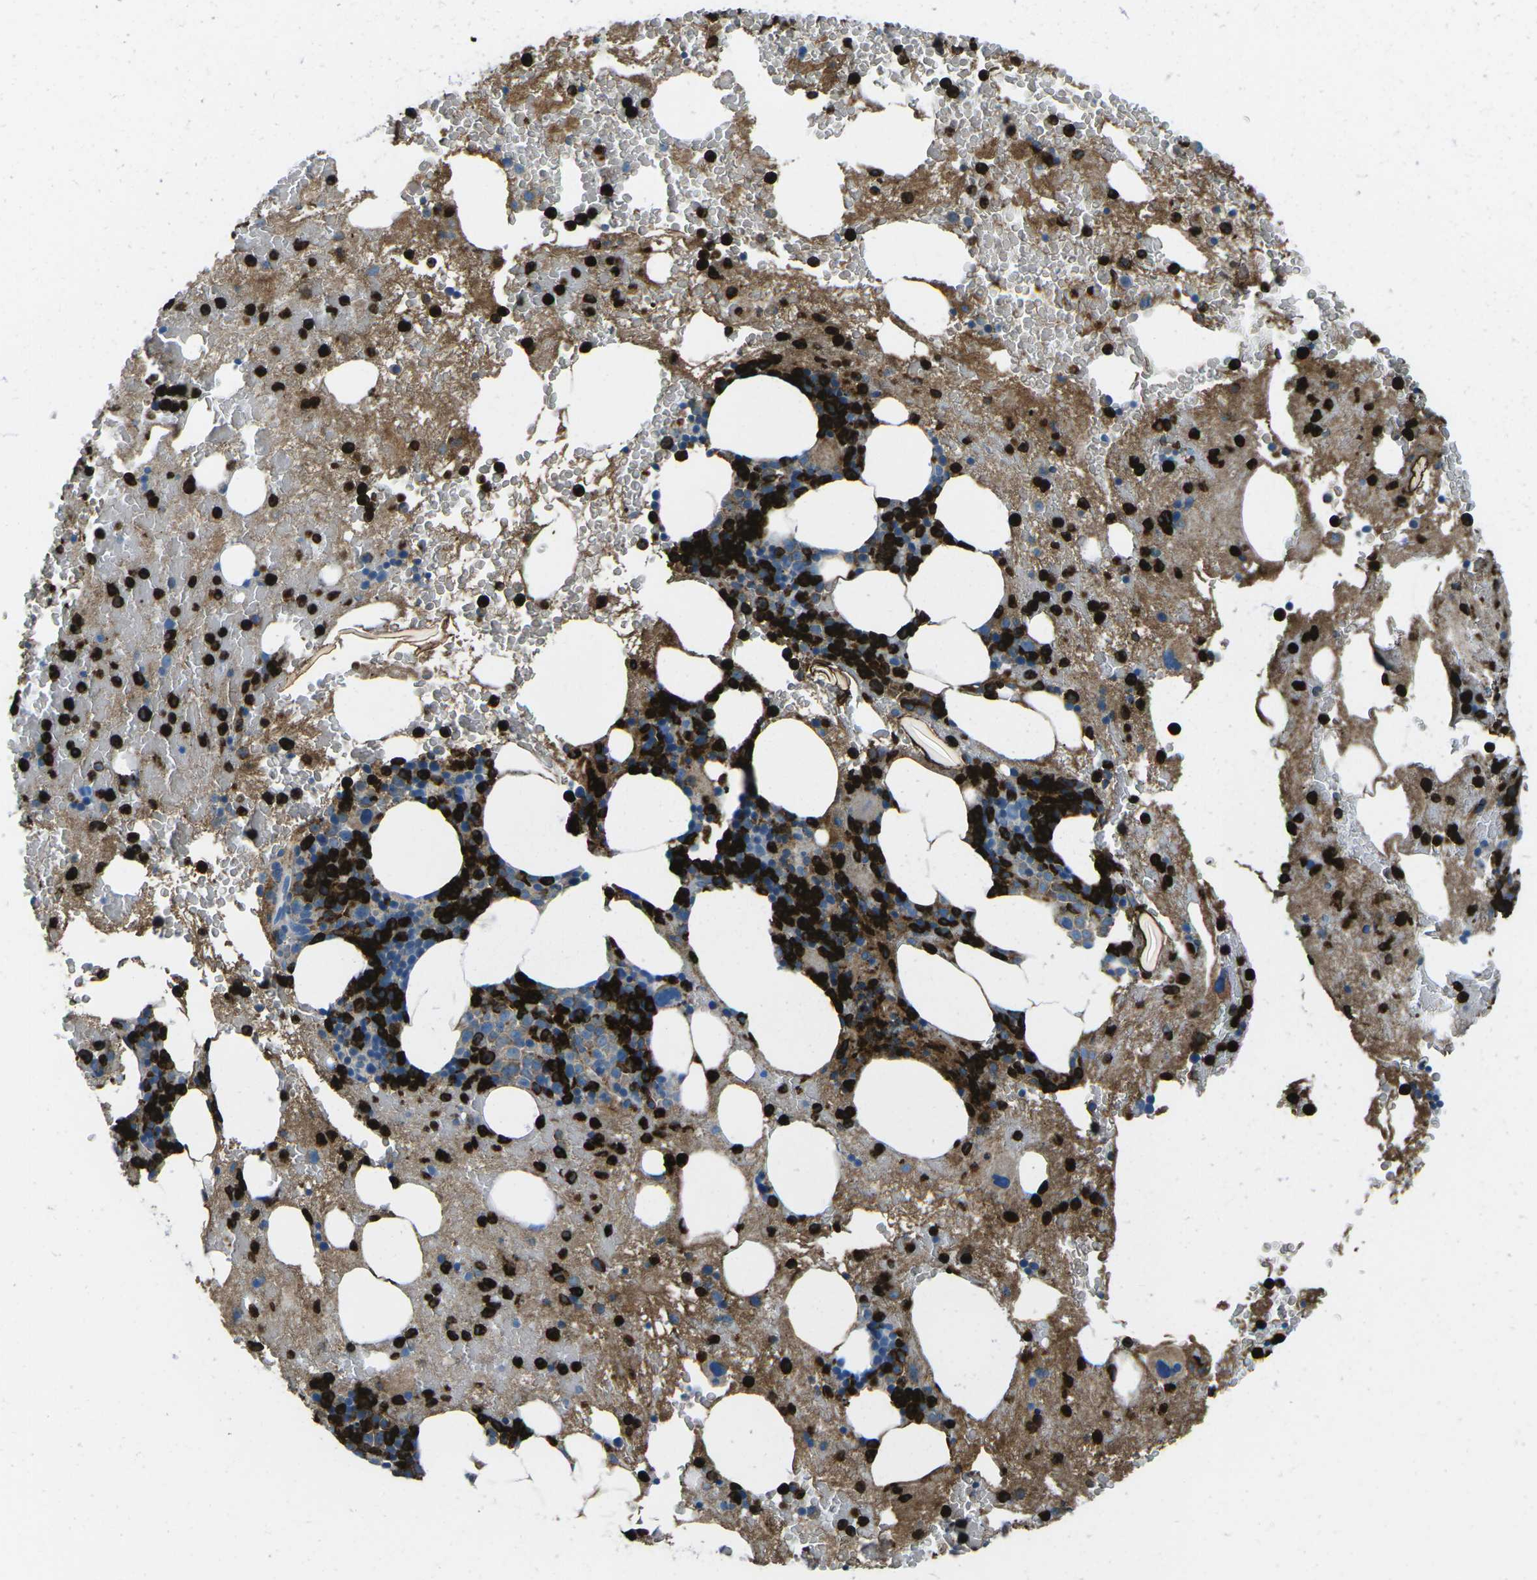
{"staining": {"intensity": "strong", "quantity": ">75%", "location": "cytoplasmic/membranous"}, "tissue": "bone marrow", "cell_type": "Hematopoietic cells", "image_type": "normal", "snomed": [{"axis": "morphology", "description": "Normal tissue, NOS"}, {"axis": "morphology", "description": "Inflammation, NOS"}, {"axis": "topography", "description": "Bone marrow"}], "caption": "The photomicrograph shows a brown stain indicating the presence of a protein in the cytoplasmic/membranous of hematopoietic cells in bone marrow. The protein of interest is shown in brown color, while the nuclei are stained blue.", "gene": "FCN1", "patient": {"sex": "male", "age": 63}}